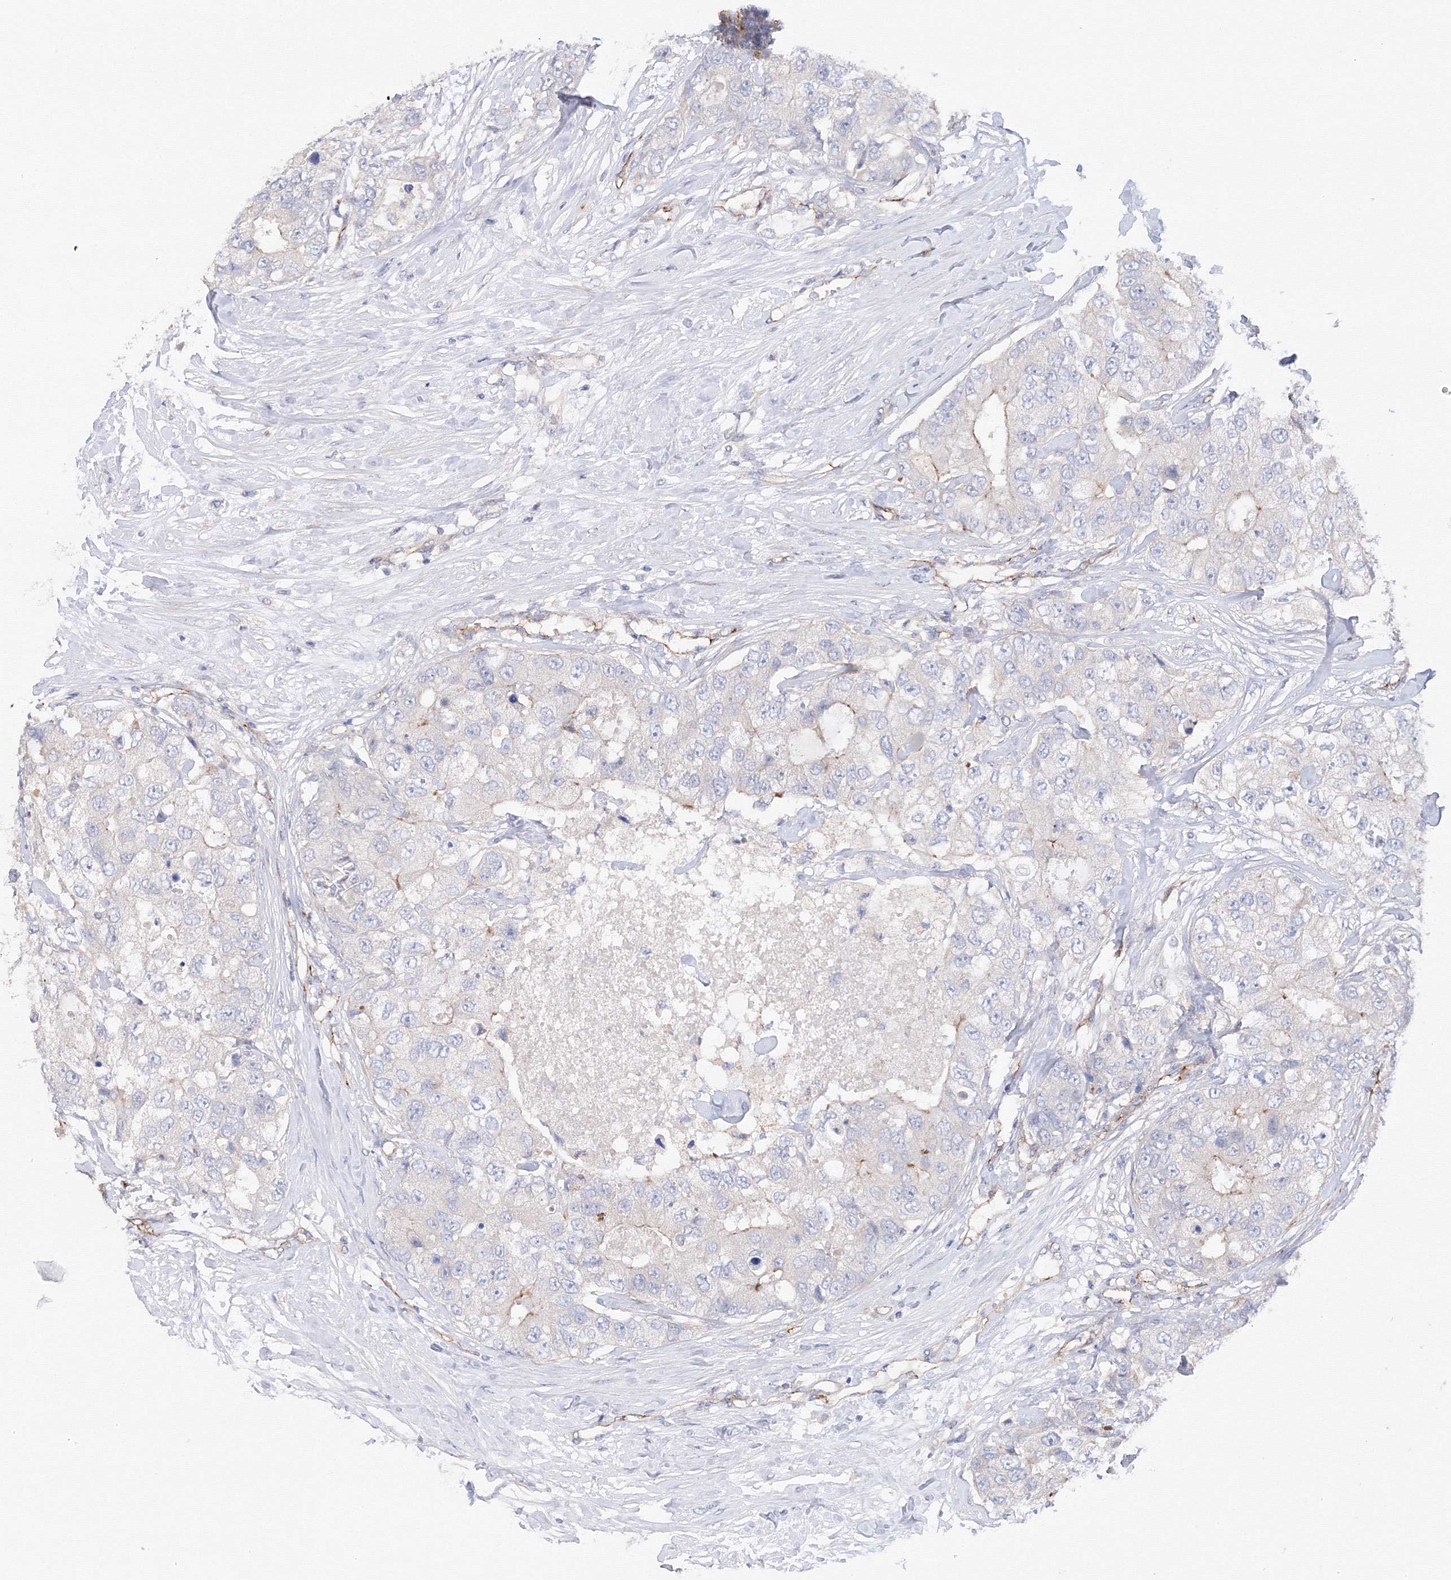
{"staining": {"intensity": "negative", "quantity": "none", "location": "none"}, "tissue": "breast cancer", "cell_type": "Tumor cells", "image_type": "cancer", "snomed": [{"axis": "morphology", "description": "Duct carcinoma"}, {"axis": "topography", "description": "Breast"}], "caption": "This is a histopathology image of IHC staining of invasive ductal carcinoma (breast), which shows no staining in tumor cells.", "gene": "DIS3L2", "patient": {"sex": "female", "age": 62}}